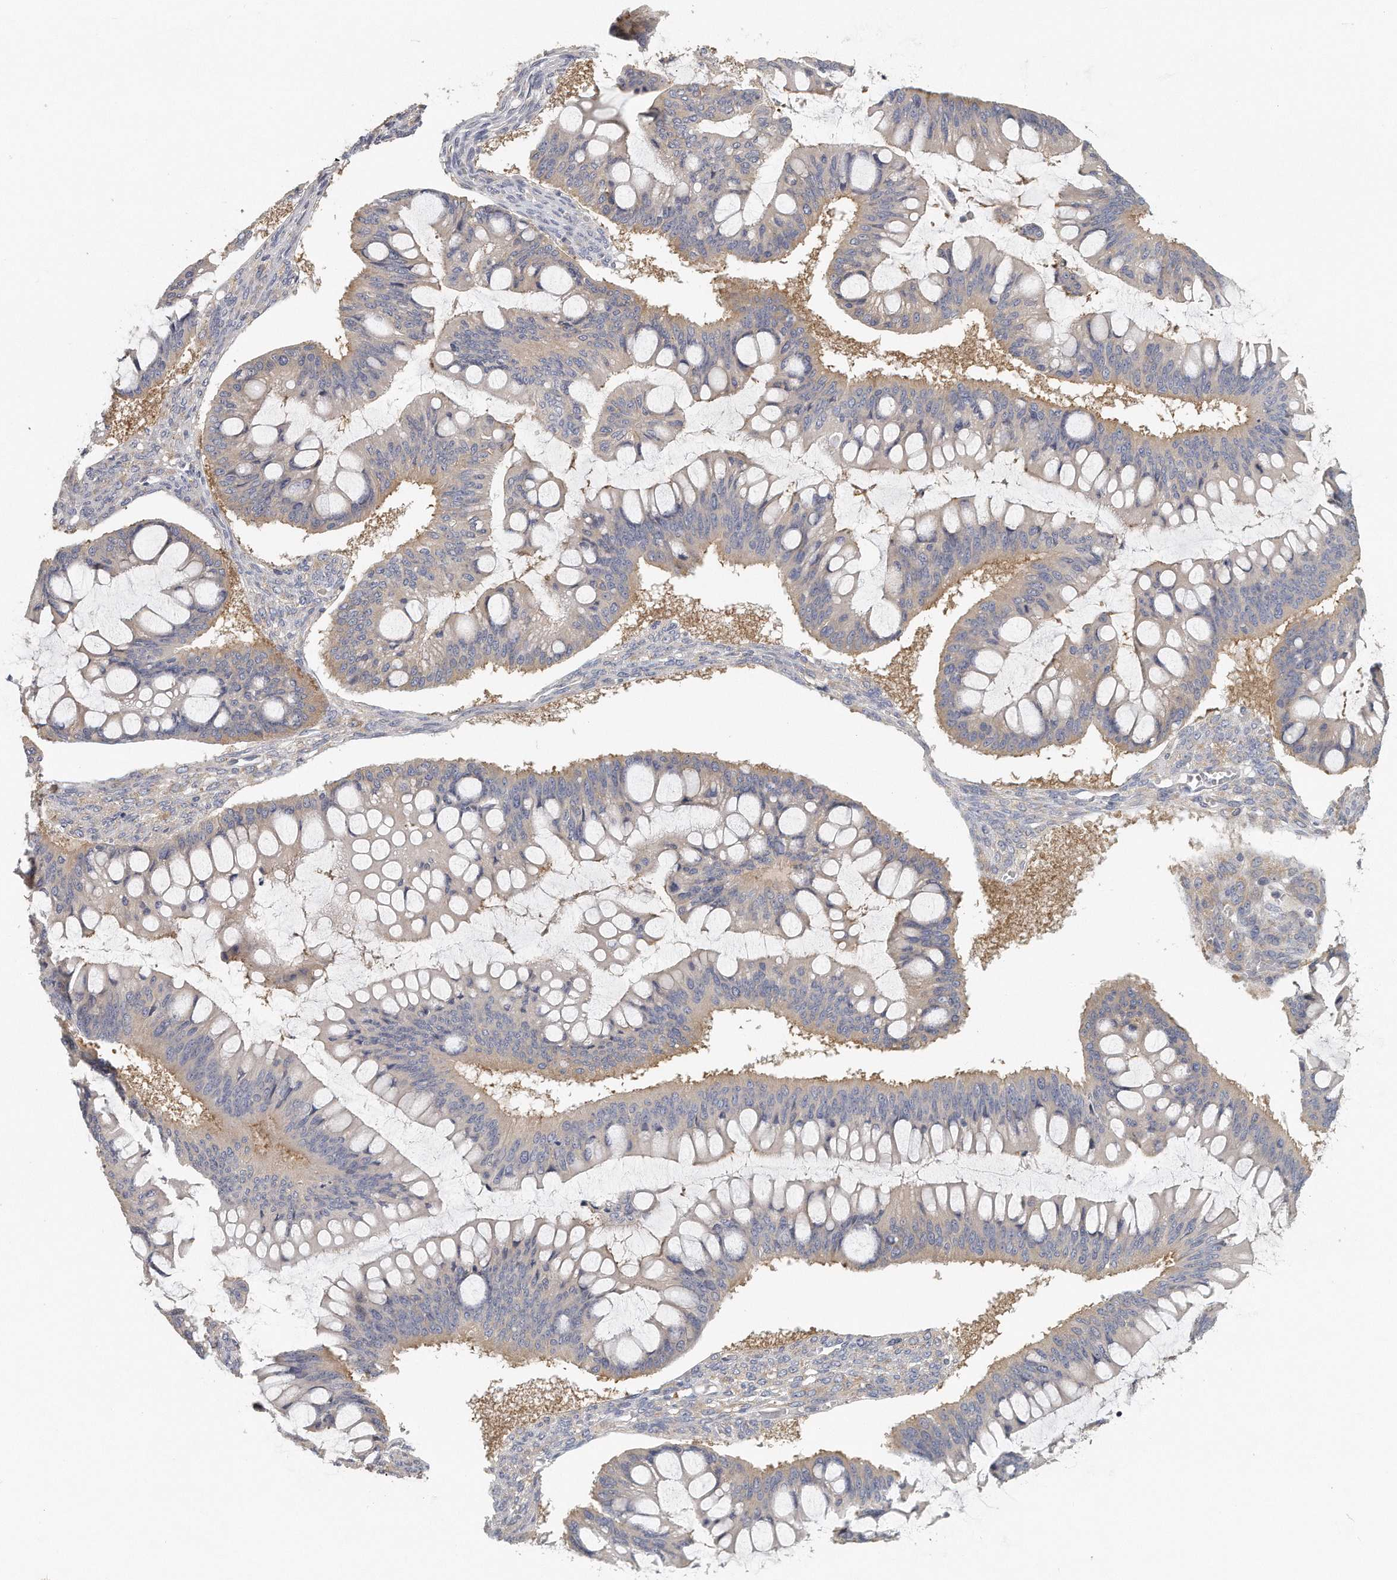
{"staining": {"intensity": "weak", "quantity": "<25%", "location": "cytoplasmic/membranous"}, "tissue": "ovarian cancer", "cell_type": "Tumor cells", "image_type": "cancer", "snomed": [{"axis": "morphology", "description": "Cystadenocarcinoma, mucinous, NOS"}, {"axis": "topography", "description": "Ovary"}], "caption": "DAB (3,3'-diaminobenzidine) immunohistochemical staining of human ovarian mucinous cystadenocarcinoma displays no significant staining in tumor cells.", "gene": "EIF3I", "patient": {"sex": "female", "age": 73}}